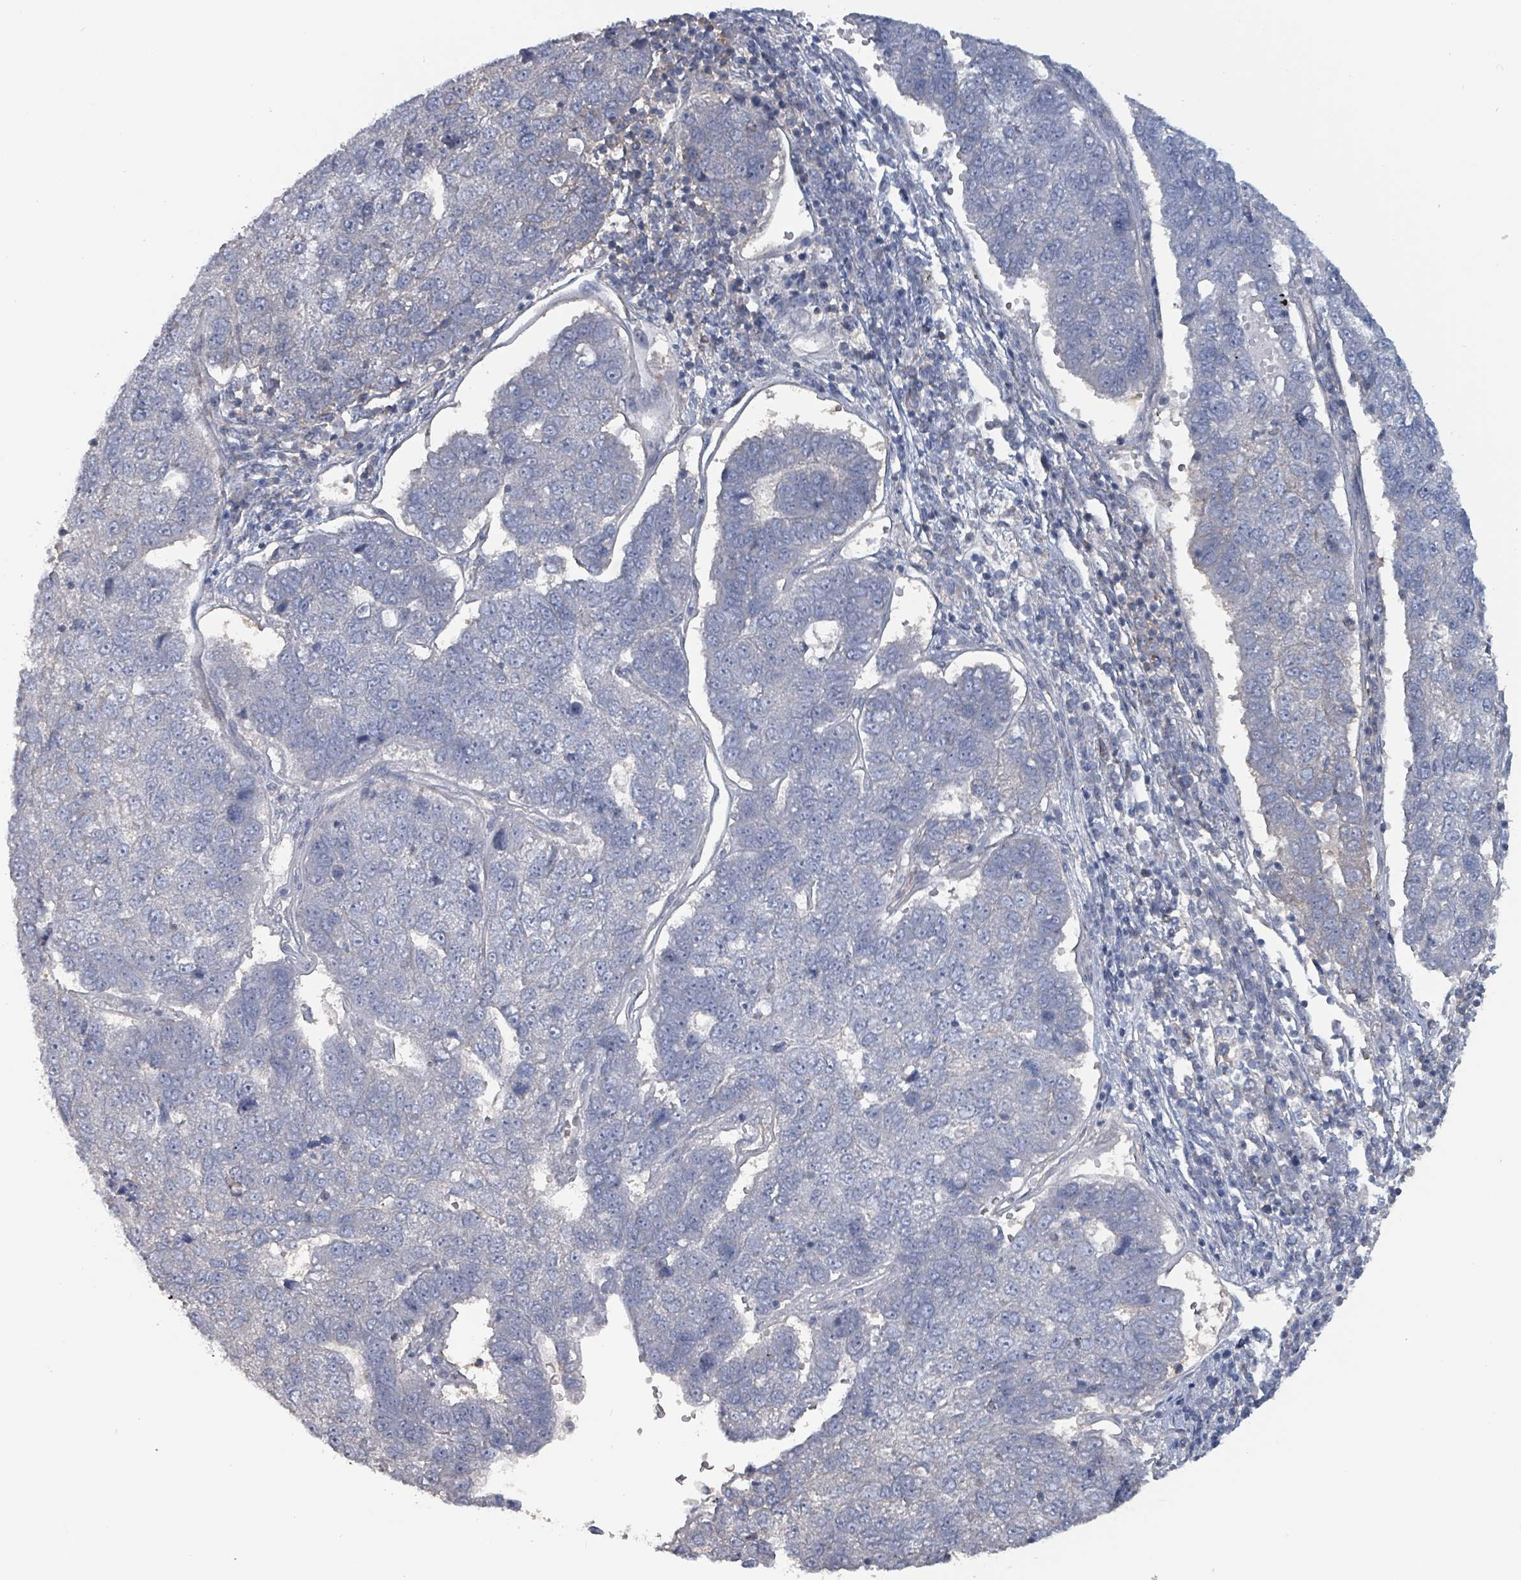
{"staining": {"intensity": "negative", "quantity": "none", "location": "none"}, "tissue": "pancreatic cancer", "cell_type": "Tumor cells", "image_type": "cancer", "snomed": [{"axis": "morphology", "description": "Adenocarcinoma, NOS"}, {"axis": "topography", "description": "Pancreas"}], "caption": "High power microscopy photomicrograph of an immunohistochemistry (IHC) photomicrograph of pancreatic adenocarcinoma, revealing no significant staining in tumor cells.", "gene": "BIVM", "patient": {"sex": "female", "age": 61}}